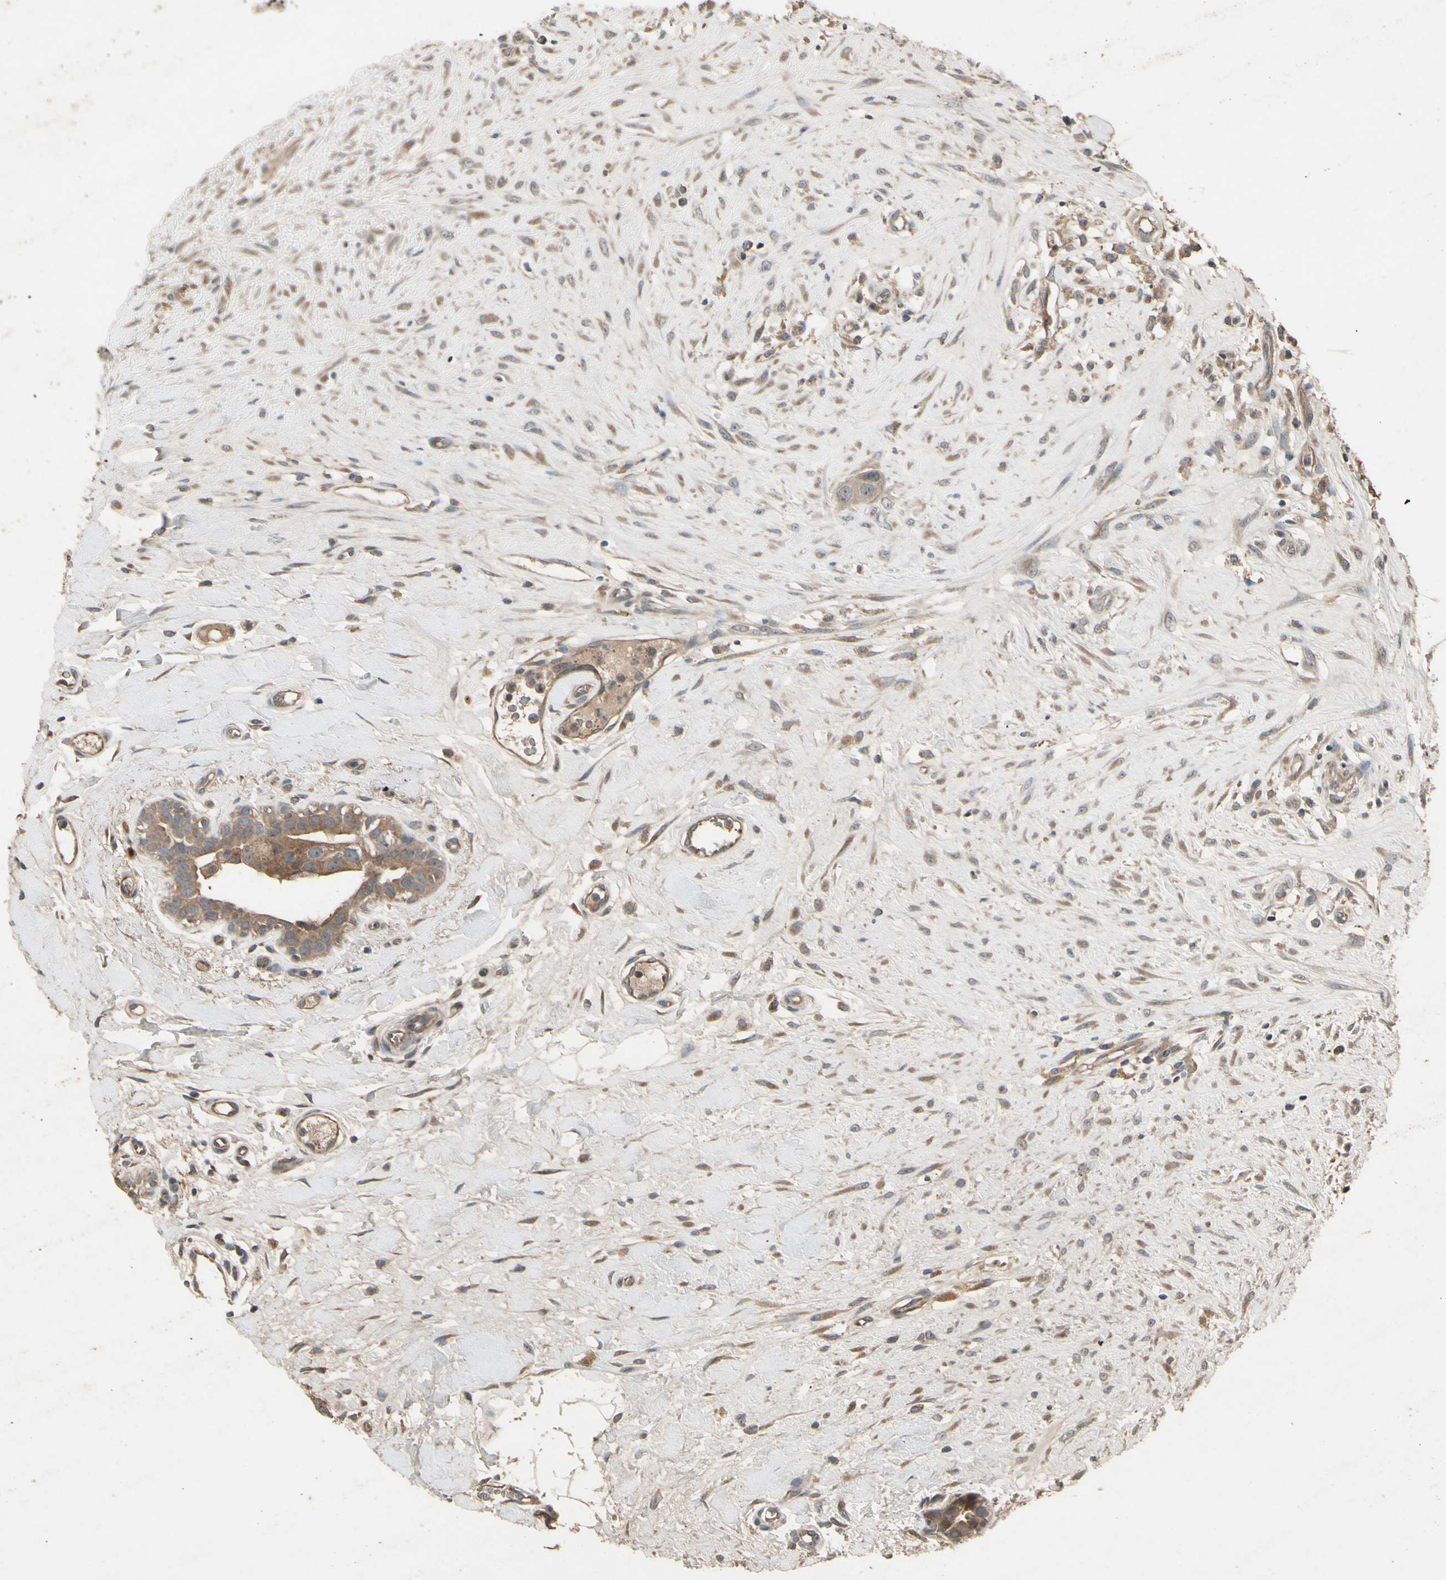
{"staining": {"intensity": "moderate", "quantity": ">75%", "location": "cytoplasmic/membranous"}, "tissue": "breast cancer", "cell_type": "Tumor cells", "image_type": "cancer", "snomed": [{"axis": "morphology", "description": "Duct carcinoma"}, {"axis": "topography", "description": "Breast"}], "caption": "Breast cancer (invasive ductal carcinoma) tissue shows moderate cytoplasmic/membranous expression in approximately >75% of tumor cells", "gene": "NSF", "patient": {"sex": "female", "age": 40}}